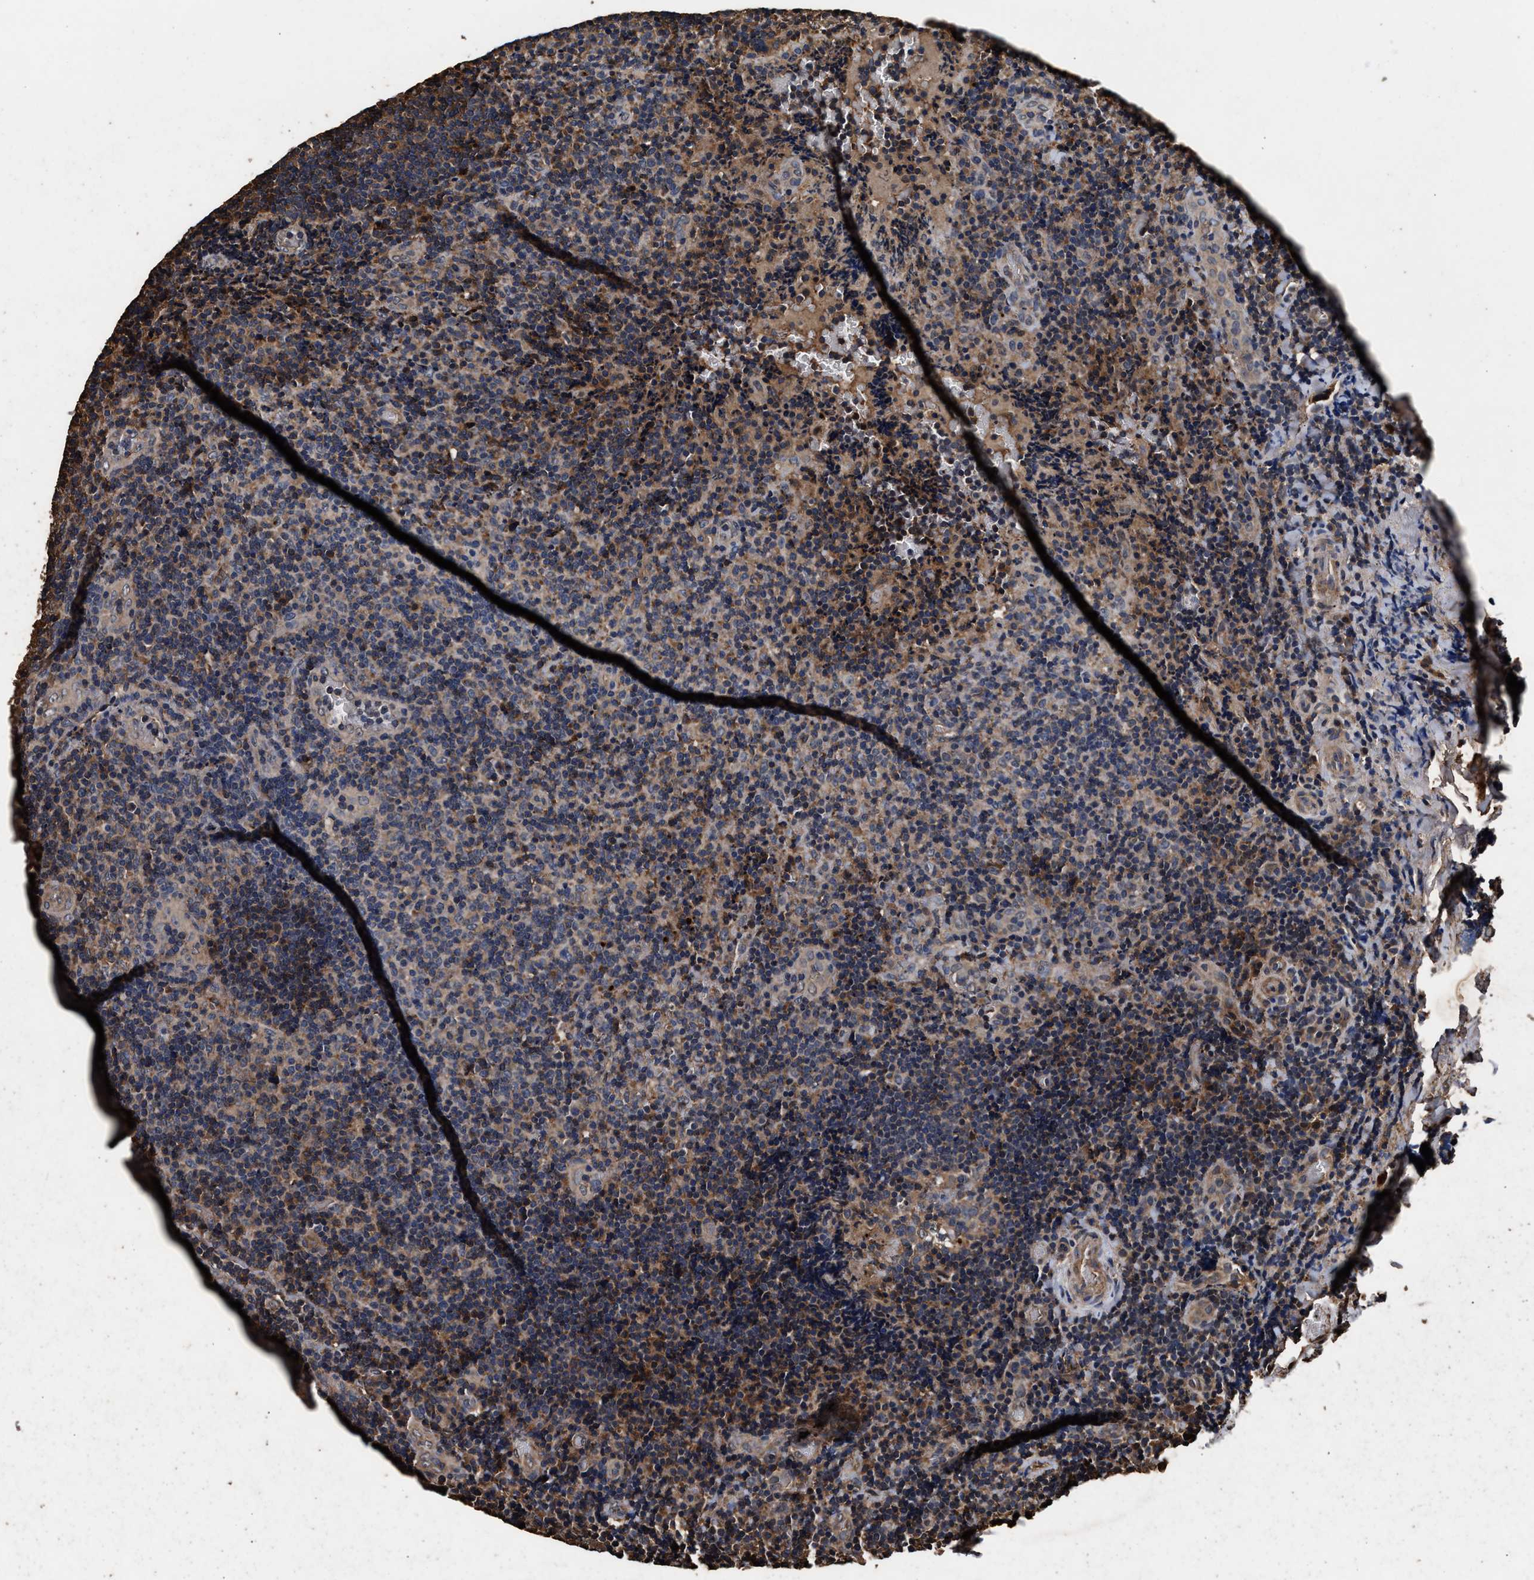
{"staining": {"intensity": "moderate", "quantity": "25%-75%", "location": "cytoplasmic/membranous"}, "tissue": "lymphoma", "cell_type": "Tumor cells", "image_type": "cancer", "snomed": [{"axis": "morphology", "description": "Malignant lymphoma, non-Hodgkin's type, High grade"}, {"axis": "topography", "description": "Tonsil"}], "caption": "Immunohistochemical staining of human lymphoma exhibits moderate cytoplasmic/membranous protein expression in about 25%-75% of tumor cells. Using DAB (3,3'-diaminobenzidine) (brown) and hematoxylin (blue) stains, captured at high magnification using brightfield microscopy.", "gene": "KYAT1", "patient": {"sex": "female", "age": 36}}